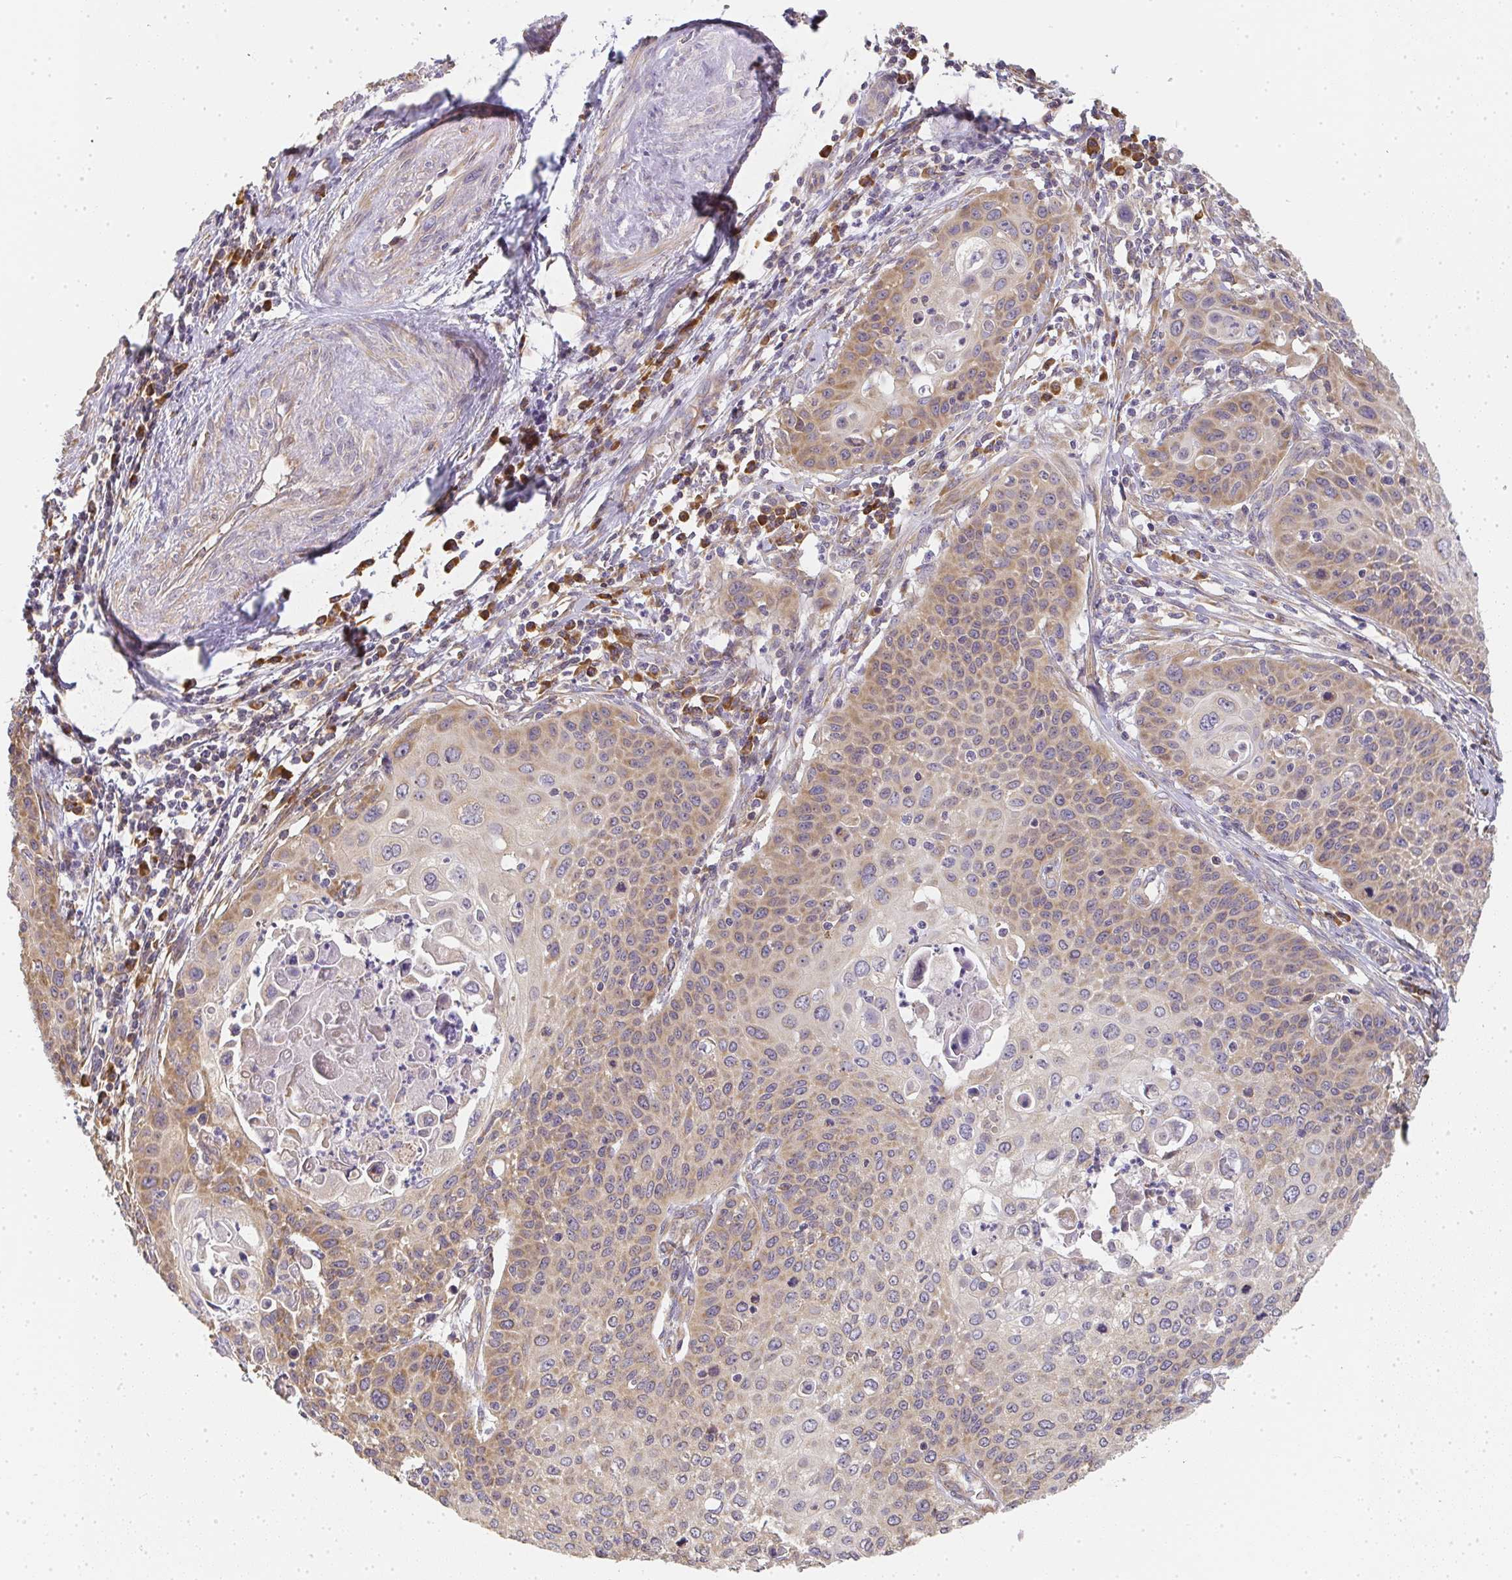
{"staining": {"intensity": "weak", "quantity": ">75%", "location": "cytoplasmic/membranous"}, "tissue": "cervical cancer", "cell_type": "Tumor cells", "image_type": "cancer", "snomed": [{"axis": "morphology", "description": "Squamous cell carcinoma, NOS"}, {"axis": "topography", "description": "Cervix"}], "caption": "A brown stain labels weak cytoplasmic/membranous expression of a protein in cervical cancer tumor cells.", "gene": "SLC35B3", "patient": {"sex": "female", "age": 65}}